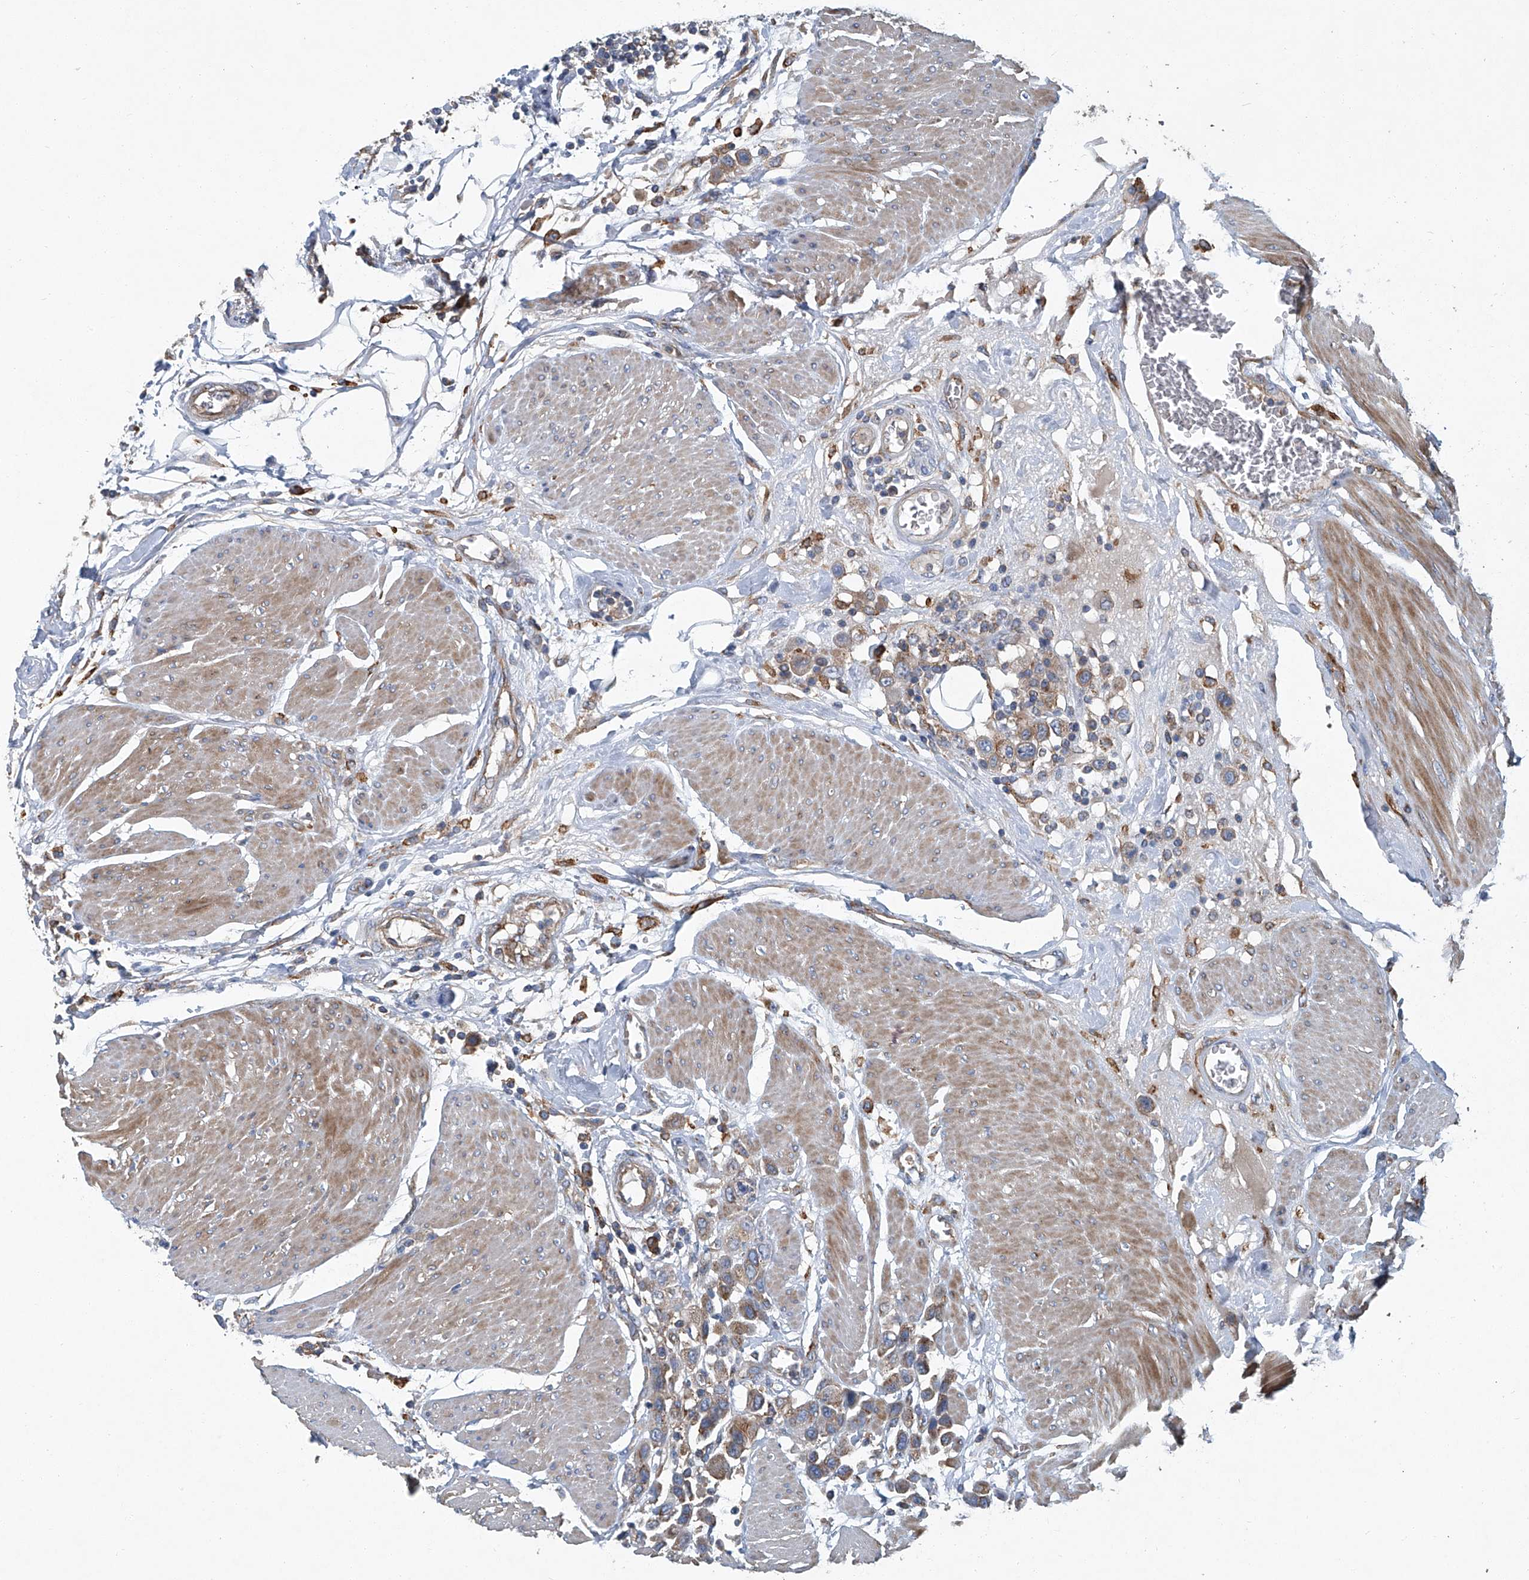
{"staining": {"intensity": "weak", "quantity": "25%-75%", "location": "cytoplasmic/membranous"}, "tissue": "urothelial cancer", "cell_type": "Tumor cells", "image_type": "cancer", "snomed": [{"axis": "morphology", "description": "Urothelial carcinoma, High grade"}, {"axis": "topography", "description": "Urinary bladder"}], "caption": "Immunohistochemical staining of urothelial cancer shows low levels of weak cytoplasmic/membranous staining in approximately 25%-75% of tumor cells. (DAB (3,3'-diaminobenzidine) IHC with brightfield microscopy, high magnification).", "gene": "PIGH", "patient": {"sex": "male", "age": 50}}